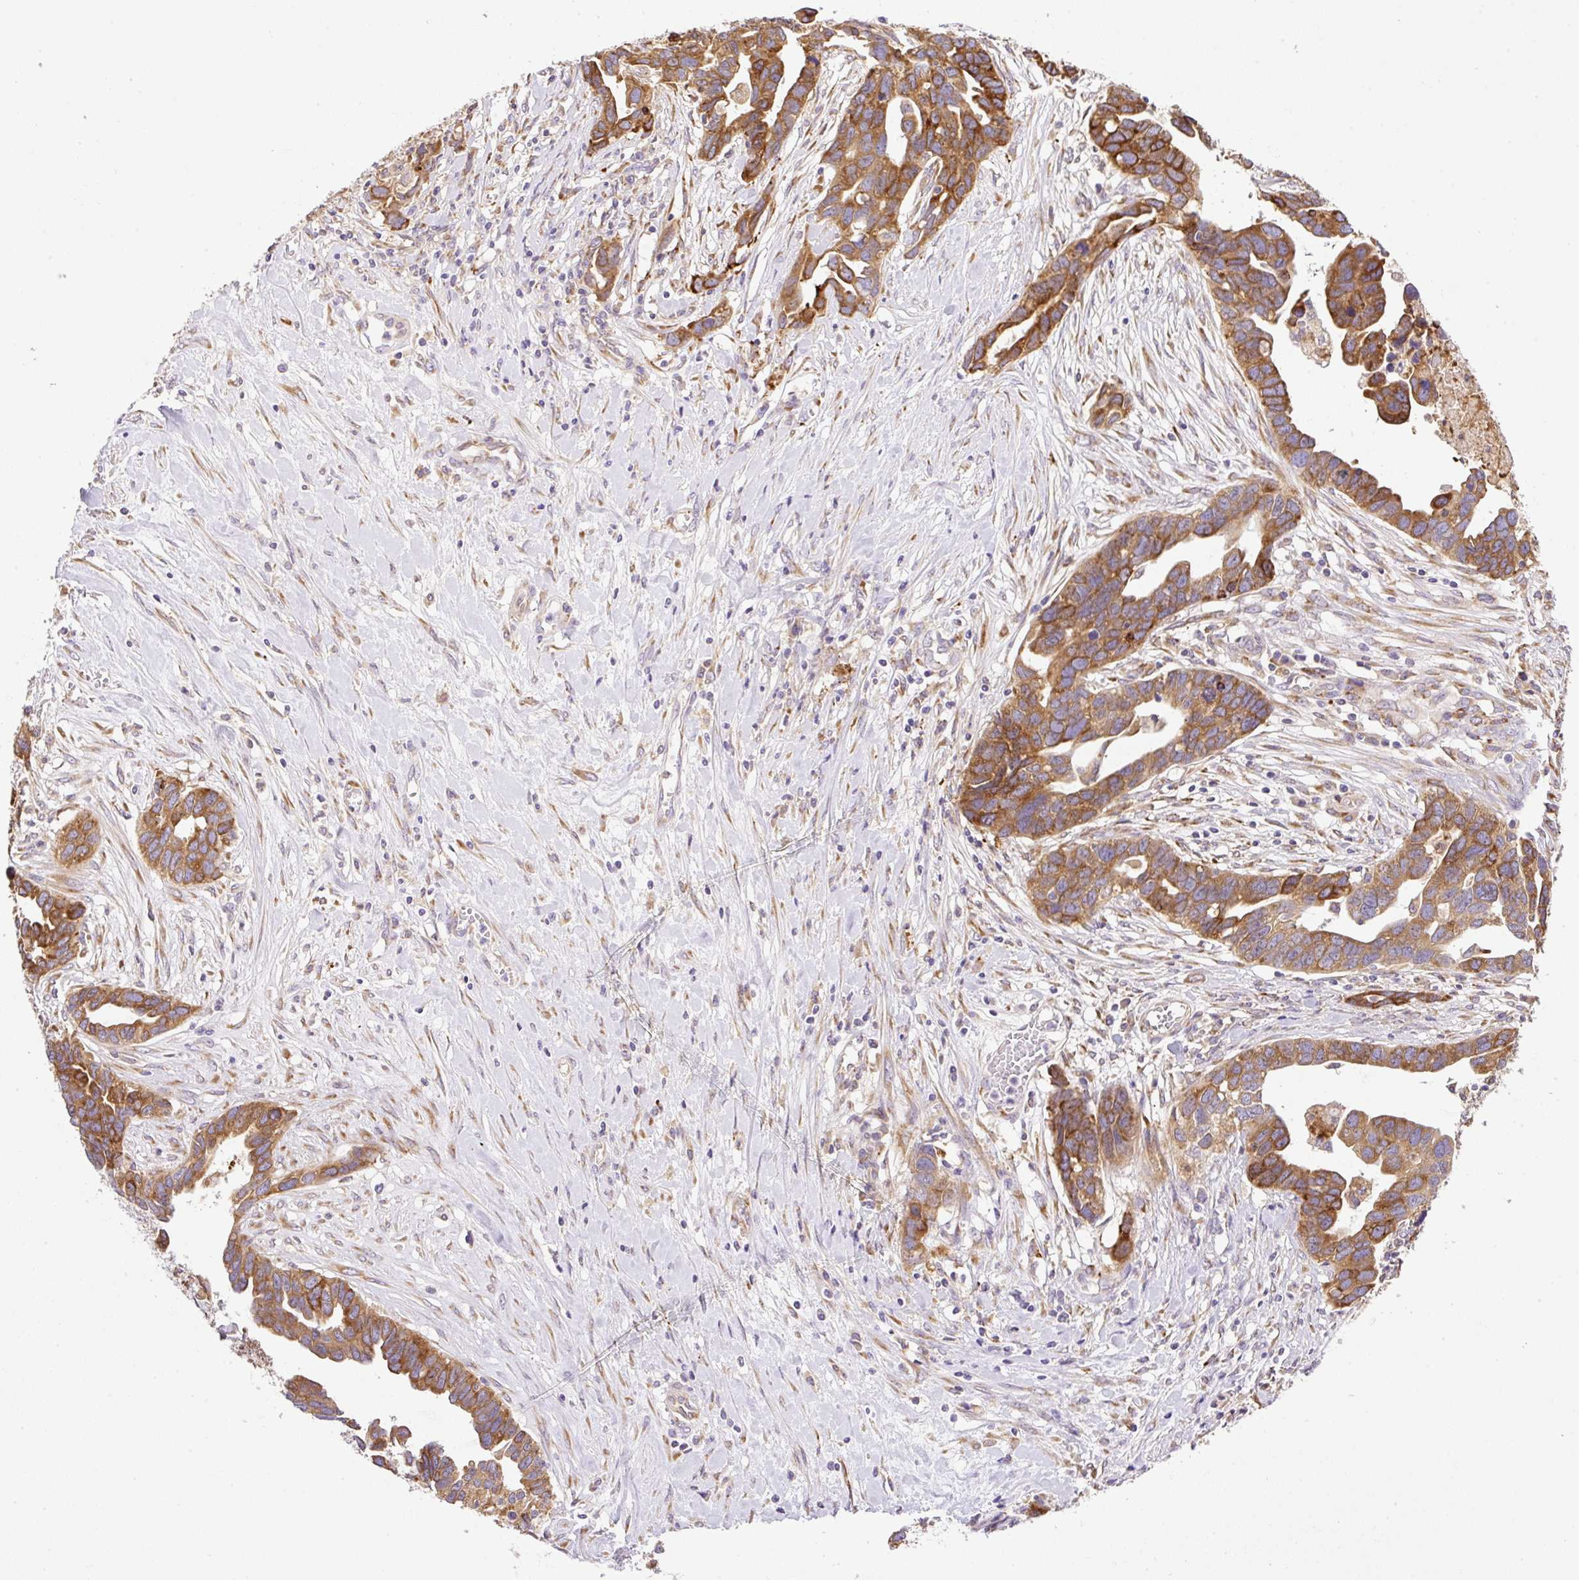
{"staining": {"intensity": "moderate", "quantity": ">75%", "location": "cytoplasmic/membranous"}, "tissue": "ovarian cancer", "cell_type": "Tumor cells", "image_type": "cancer", "snomed": [{"axis": "morphology", "description": "Cystadenocarcinoma, serous, NOS"}, {"axis": "topography", "description": "Ovary"}], "caption": "The immunohistochemical stain labels moderate cytoplasmic/membranous expression in tumor cells of ovarian cancer (serous cystadenocarcinoma) tissue. (brown staining indicates protein expression, while blue staining denotes nuclei).", "gene": "POFUT1", "patient": {"sex": "female", "age": 54}}